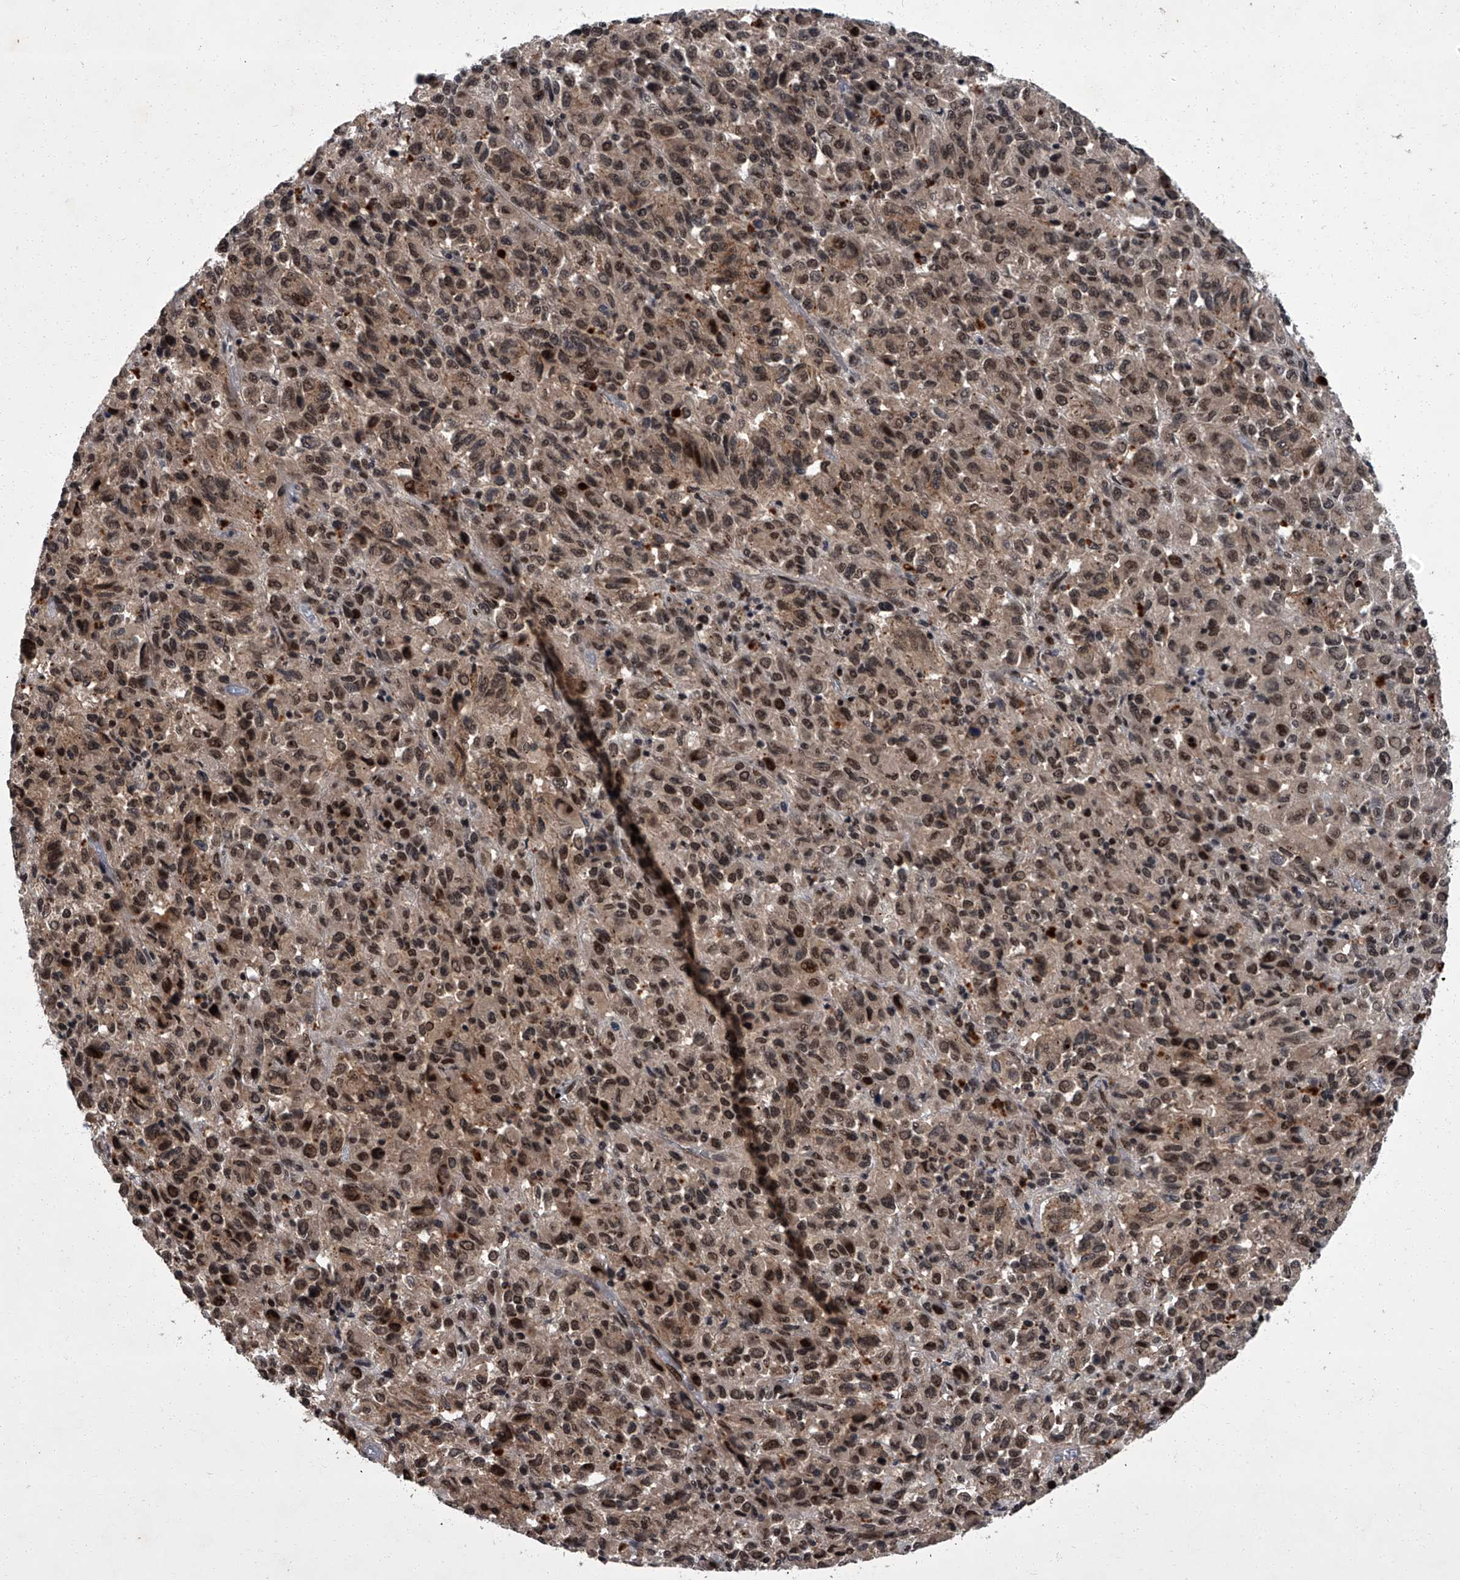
{"staining": {"intensity": "moderate", "quantity": "25%-75%", "location": "nuclear"}, "tissue": "melanoma", "cell_type": "Tumor cells", "image_type": "cancer", "snomed": [{"axis": "morphology", "description": "Malignant melanoma, Metastatic site"}, {"axis": "topography", "description": "Lung"}], "caption": "Immunohistochemical staining of human melanoma shows medium levels of moderate nuclear expression in about 25%-75% of tumor cells.", "gene": "ZNF518B", "patient": {"sex": "male", "age": 64}}